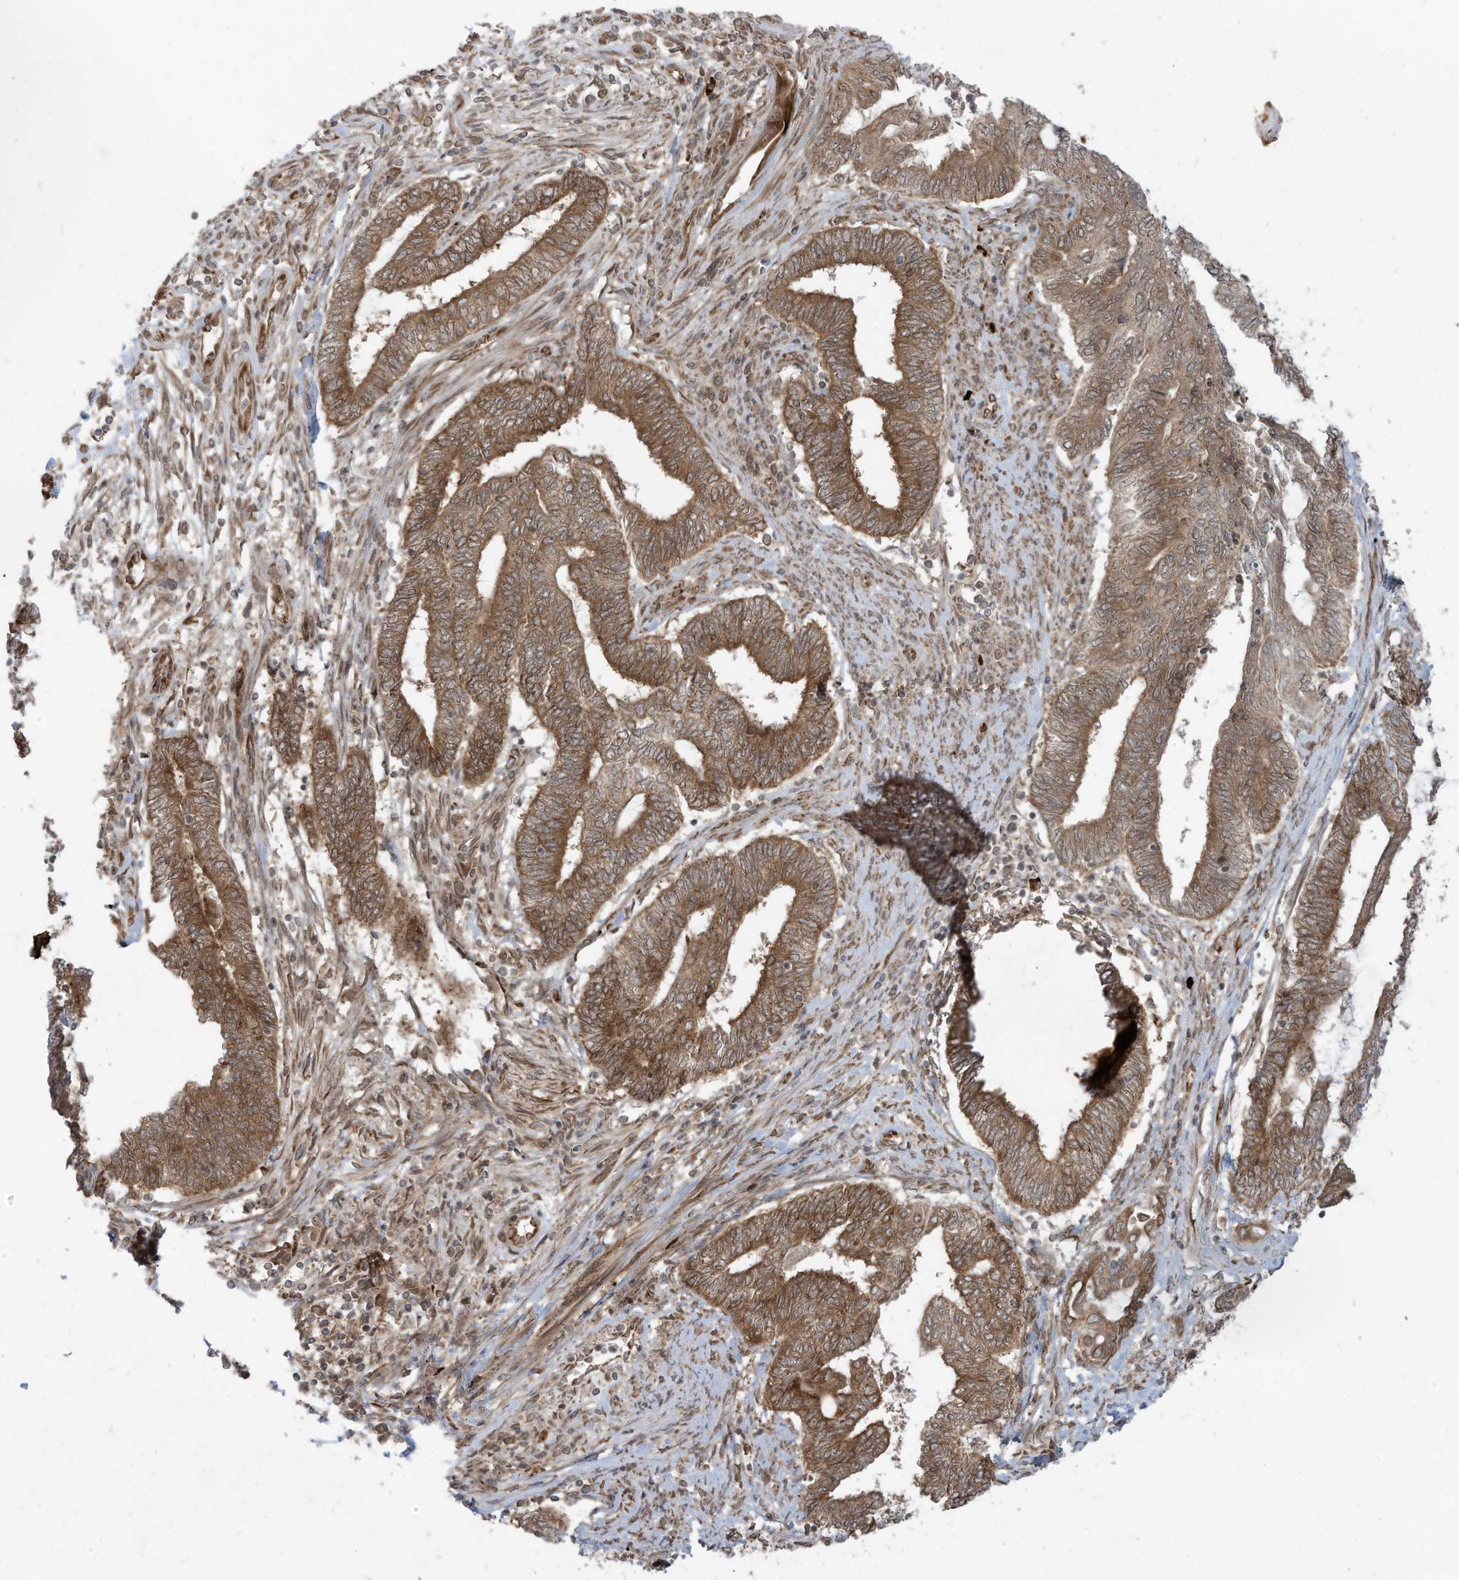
{"staining": {"intensity": "moderate", "quantity": ">75%", "location": "cytoplasmic/membranous"}, "tissue": "endometrial cancer", "cell_type": "Tumor cells", "image_type": "cancer", "snomed": [{"axis": "morphology", "description": "Adenocarcinoma, NOS"}, {"axis": "topography", "description": "Uterus"}, {"axis": "topography", "description": "Endometrium"}], "caption": "Immunohistochemical staining of human endometrial cancer exhibits medium levels of moderate cytoplasmic/membranous protein staining in about >75% of tumor cells.", "gene": "TRIM67", "patient": {"sex": "female", "age": 70}}